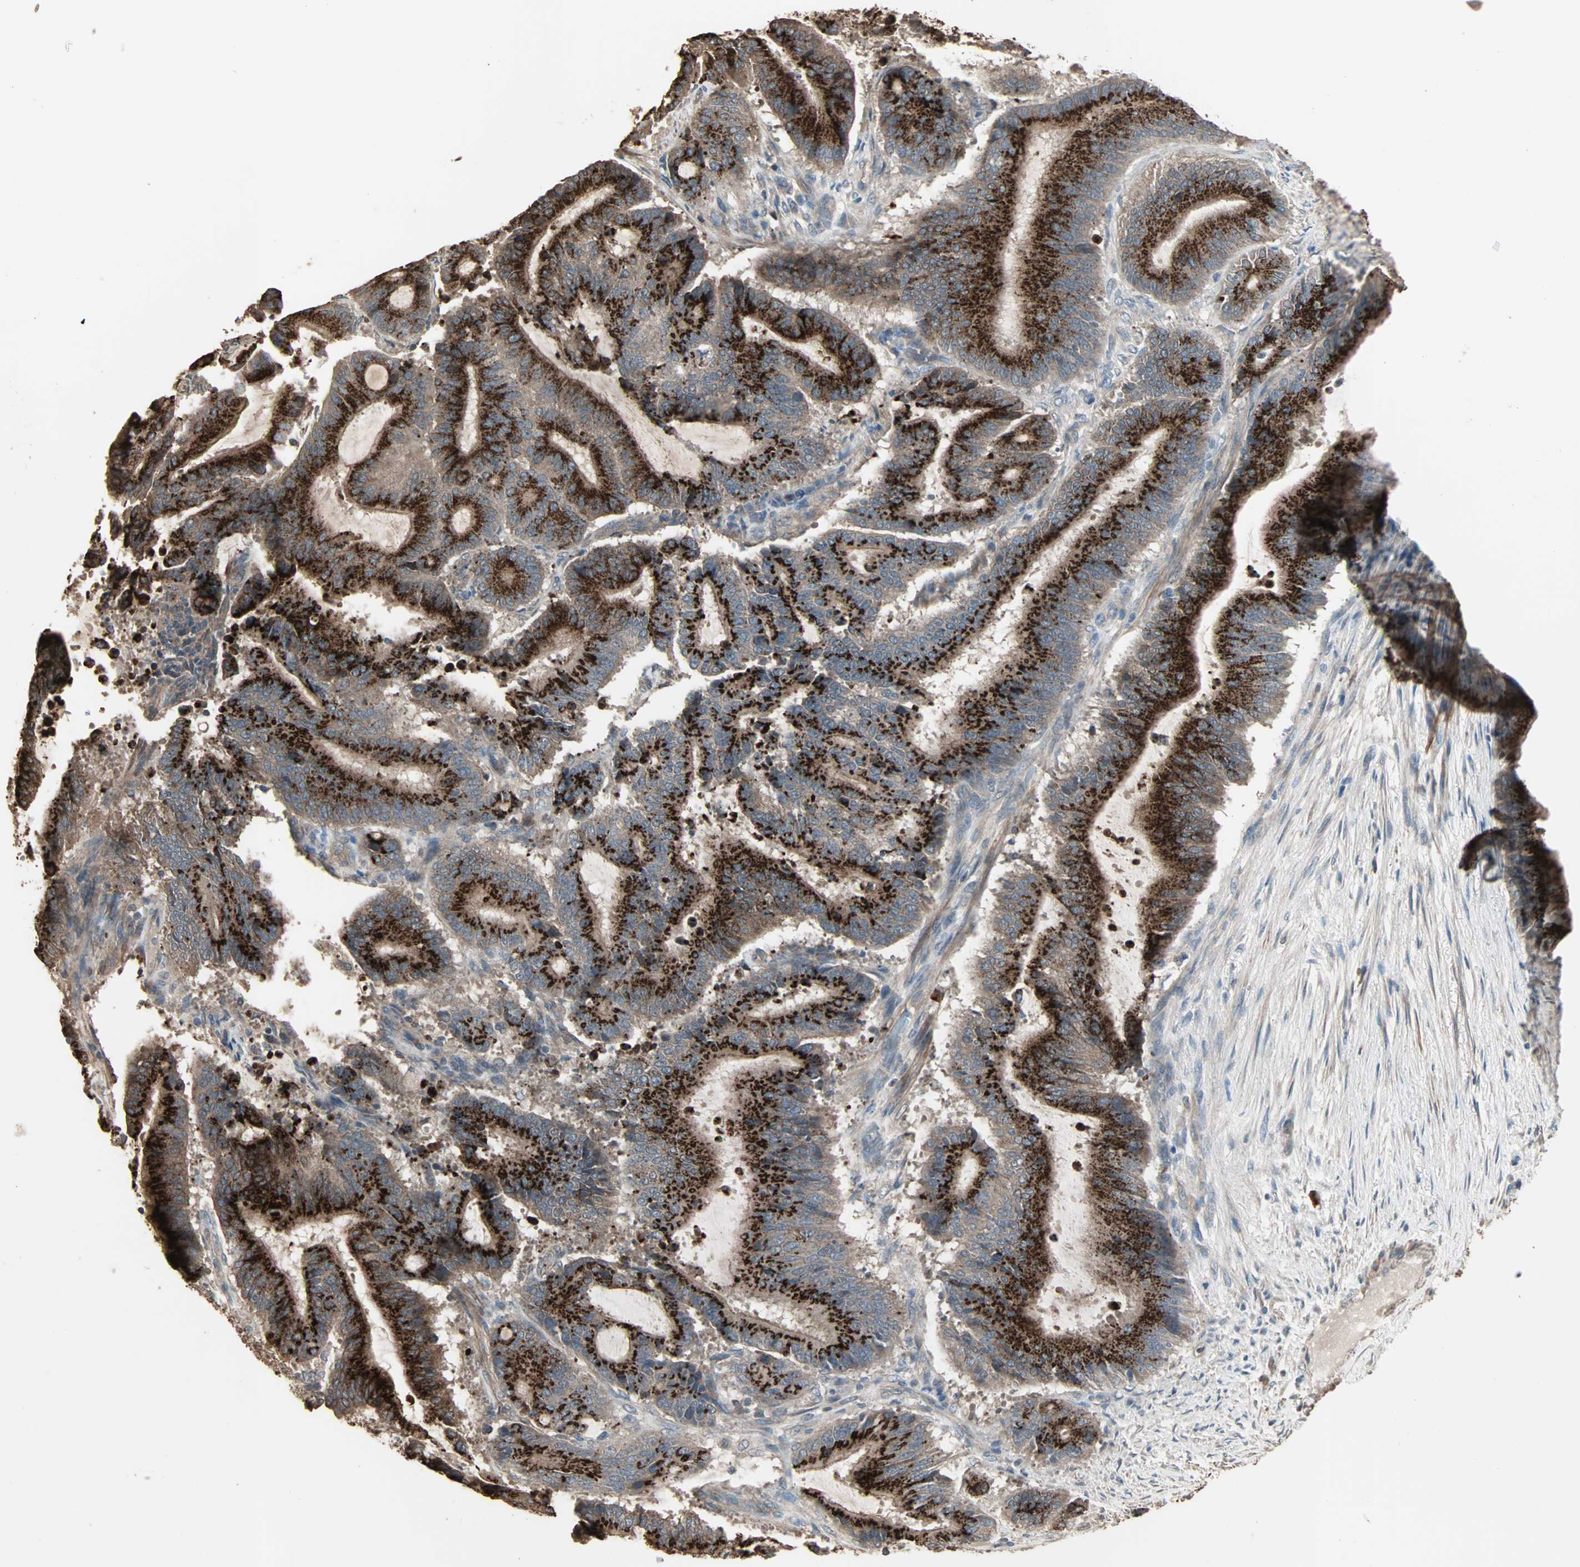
{"staining": {"intensity": "strong", "quantity": ">75%", "location": "cytoplasmic/membranous"}, "tissue": "liver cancer", "cell_type": "Tumor cells", "image_type": "cancer", "snomed": [{"axis": "morphology", "description": "Cholangiocarcinoma"}, {"axis": "topography", "description": "Liver"}], "caption": "Human liver cancer stained with a protein marker displays strong staining in tumor cells.", "gene": "GALNT3", "patient": {"sex": "female", "age": 73}}